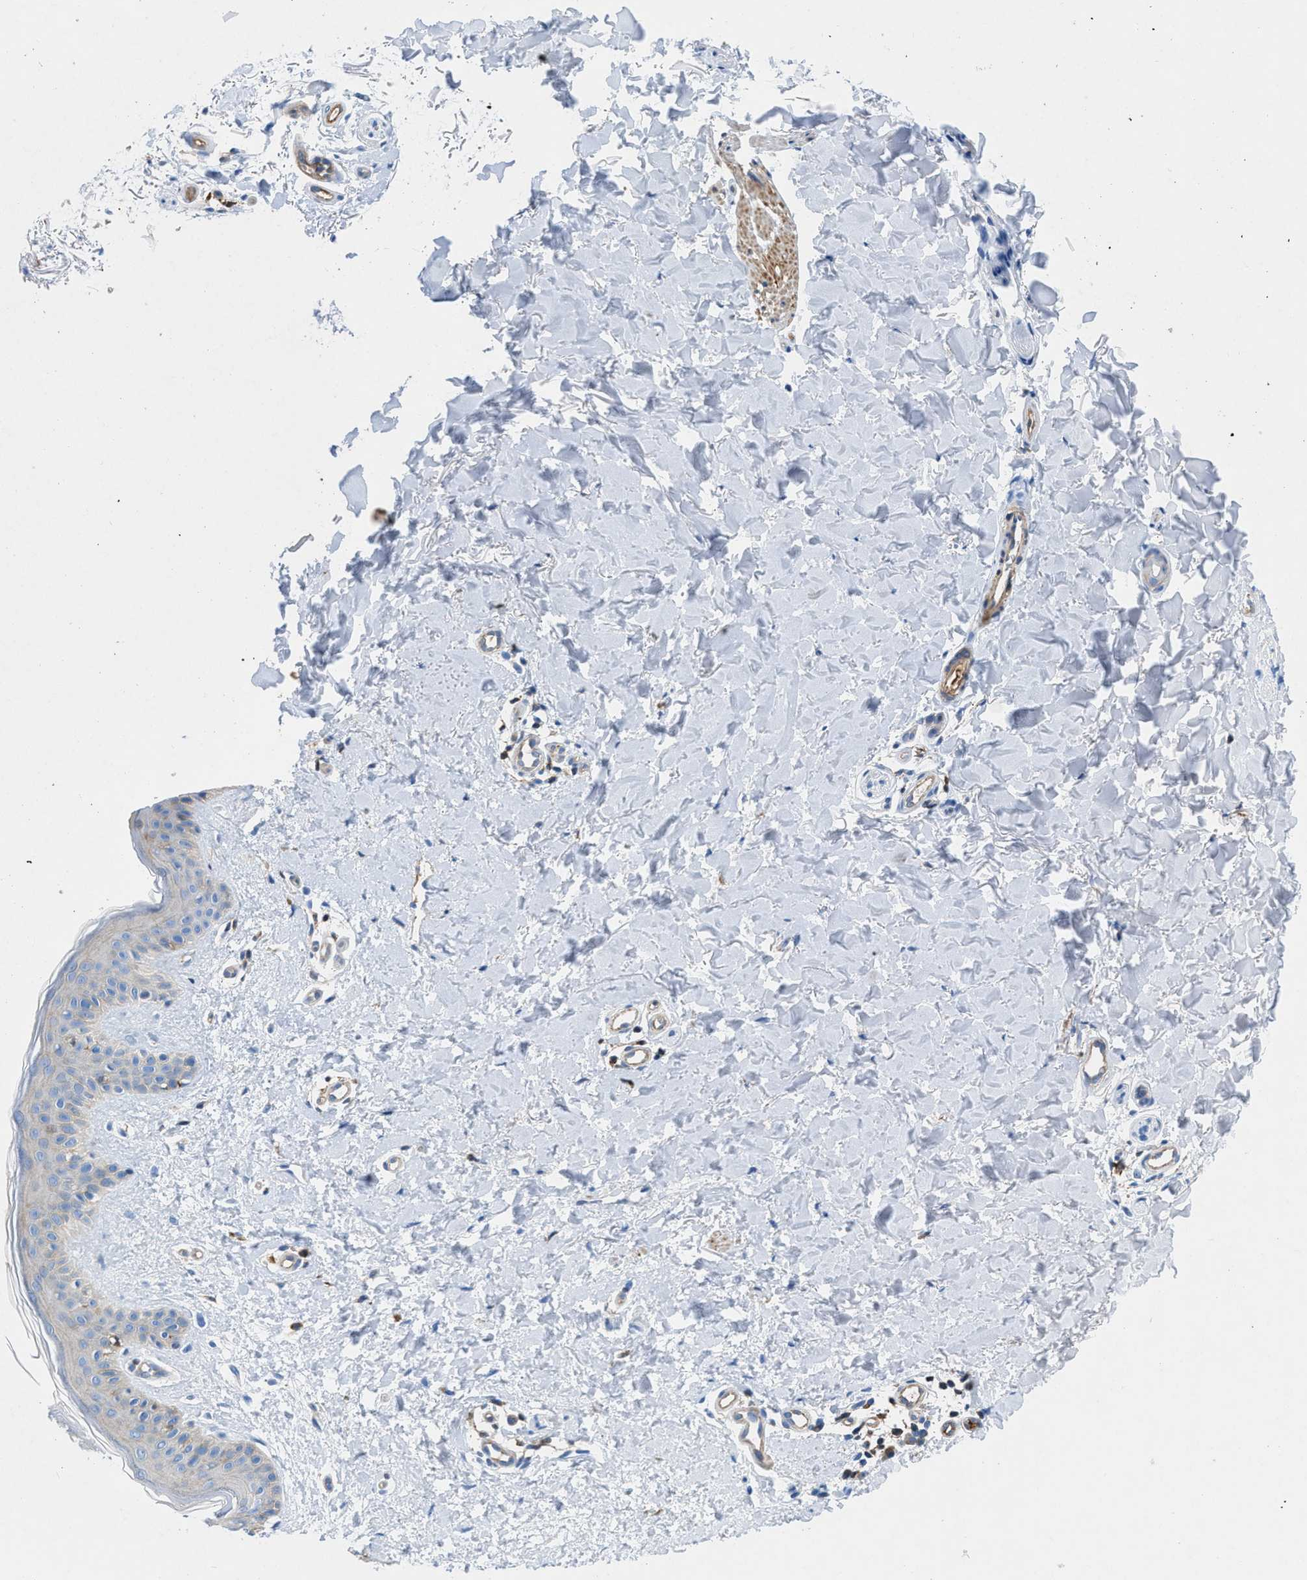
{"staining": {"intensity": "moderate", "quantity": "25%-75%", "location": "cytoplasmic/membranous"}, "tissue": "skin", "cell_type": "Fibroblasts", "image_type": "normal", "snomed": [{"axis": "morphology", "description": "Normal tissue, NOS"}, {"axis": "topography", "description": "Skin"}], "caption": "Normal skin displays moderate cytoplasmic/membranous positivity in approximately 25%-75% of fibroblasts, visualized by immunohistochemistry.", "gene": "ATP6V0D1", "patient": {"sex": "male", "age": 40}}